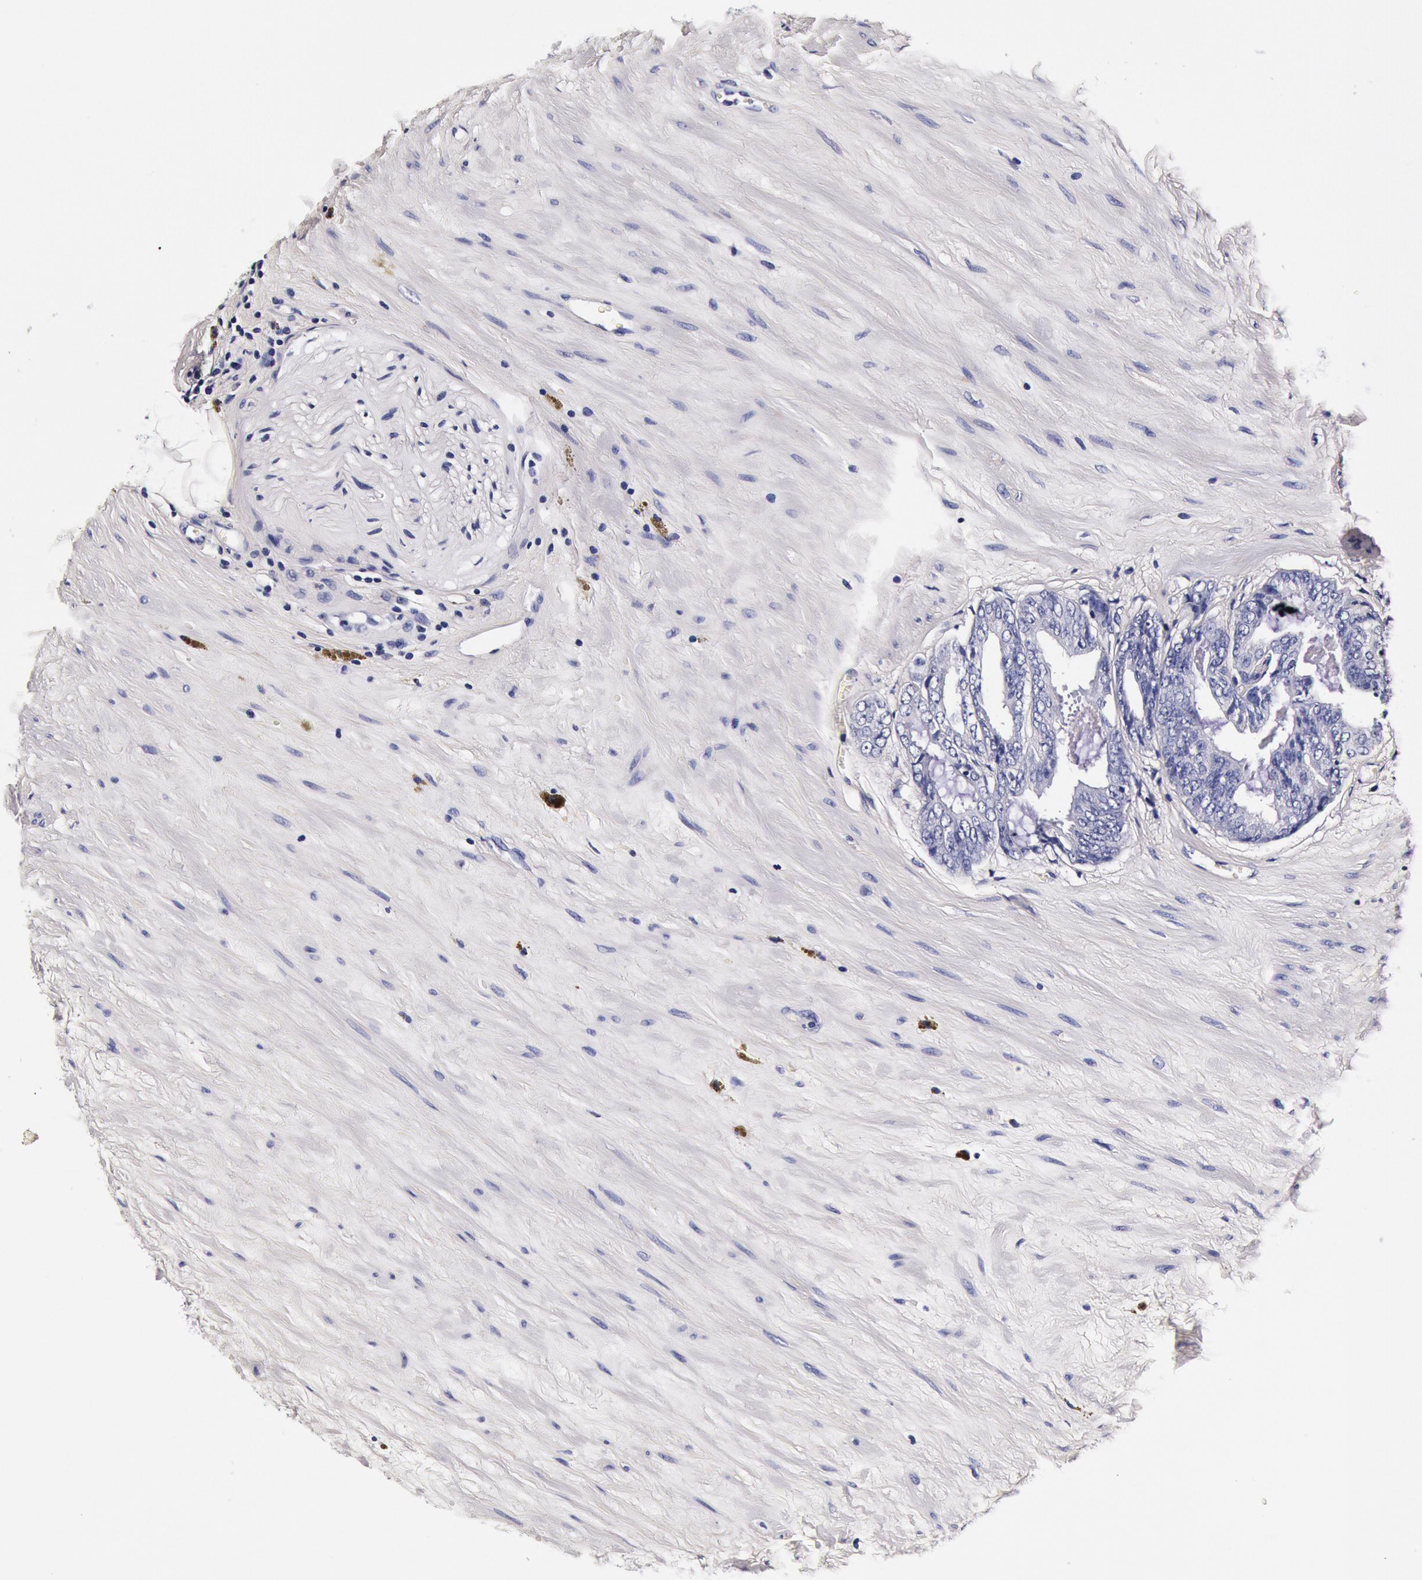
{"staining": {"intensity": "negative", "quantity": "none", "location": "none"}, "tissue": "prostate cancer", "cell_type": "Tumor cells", "image_type": "cancer", "snomed": [{"axis": "morphology", "description": "Adenocarcinoma, Medium grade"}, {"axis": "topography", "description": "Prostate"}], "caption": "High magnification brightfield microscopy of adenocarcinoma (medium-grade) (prostate) stained with DAB (brown) and counterstained with hematoxylin (blue): tumor cells show no significant positivity.", "gene": "CCDC22", "patient": {"sex": "male", "age": 79}}